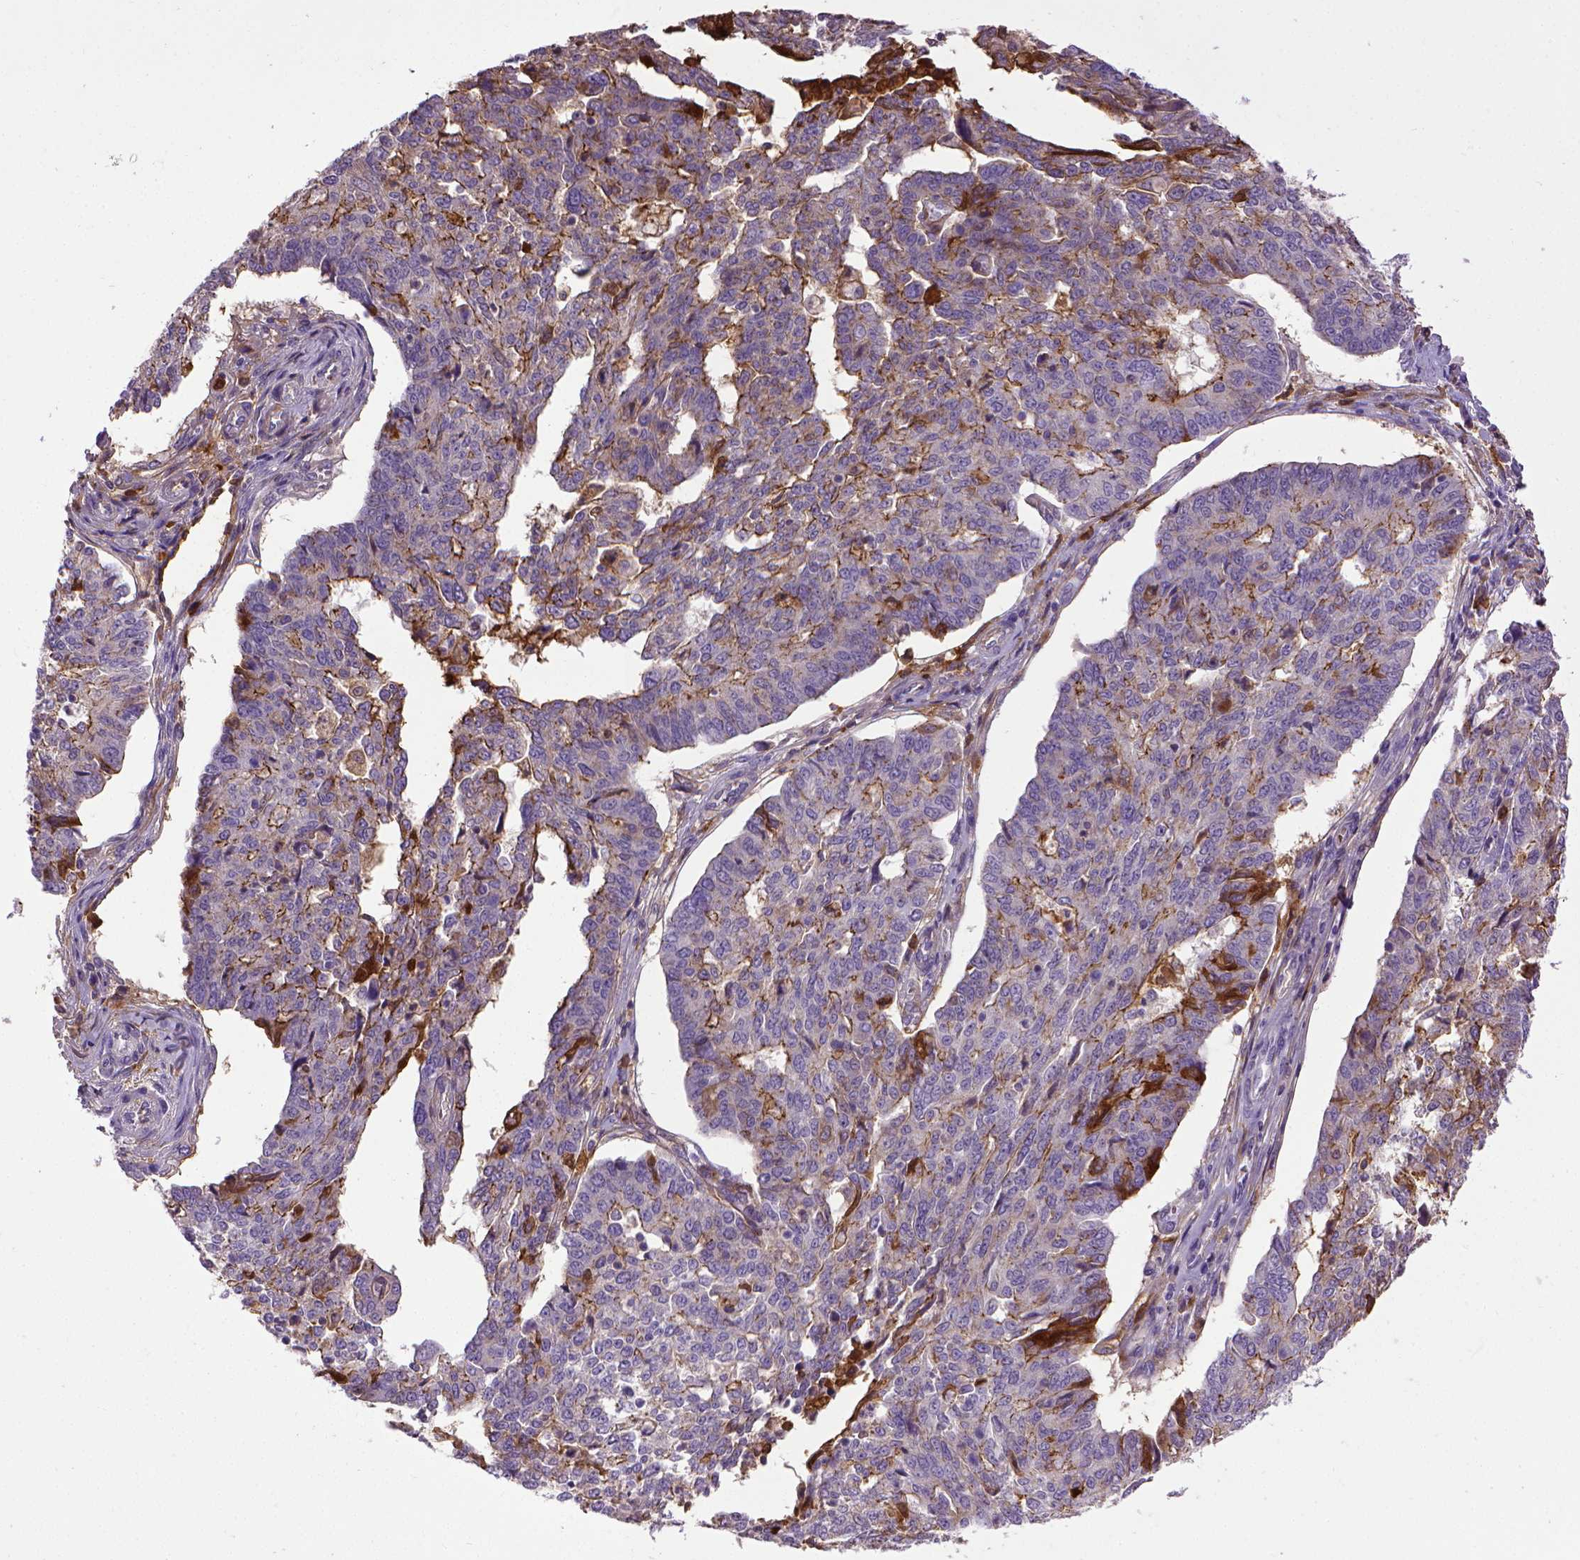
{"staining": {"intensity": "strong", "quantity": "25%-75%", "location": "cytoplasmic/membranous"}, "tissue": "ovarian cancer", "cell_type": "Tumor cells", "image_type": "cancer", "snomed": [{"axis": "morphology", "description": "Cystadenocarcinoma, serous, NOS"}, {"axis": "topography", "description": "Ovary"}], "caption": "Immunohistochemical staining of serous cystadenocarcinoma (ovarian) displays high levels of strong cytoplasmic/membranous expression in approximately 25%-75% of tumor cells.", "gene": "CDH1", "patient": {"sex": "female", "age": 67}}